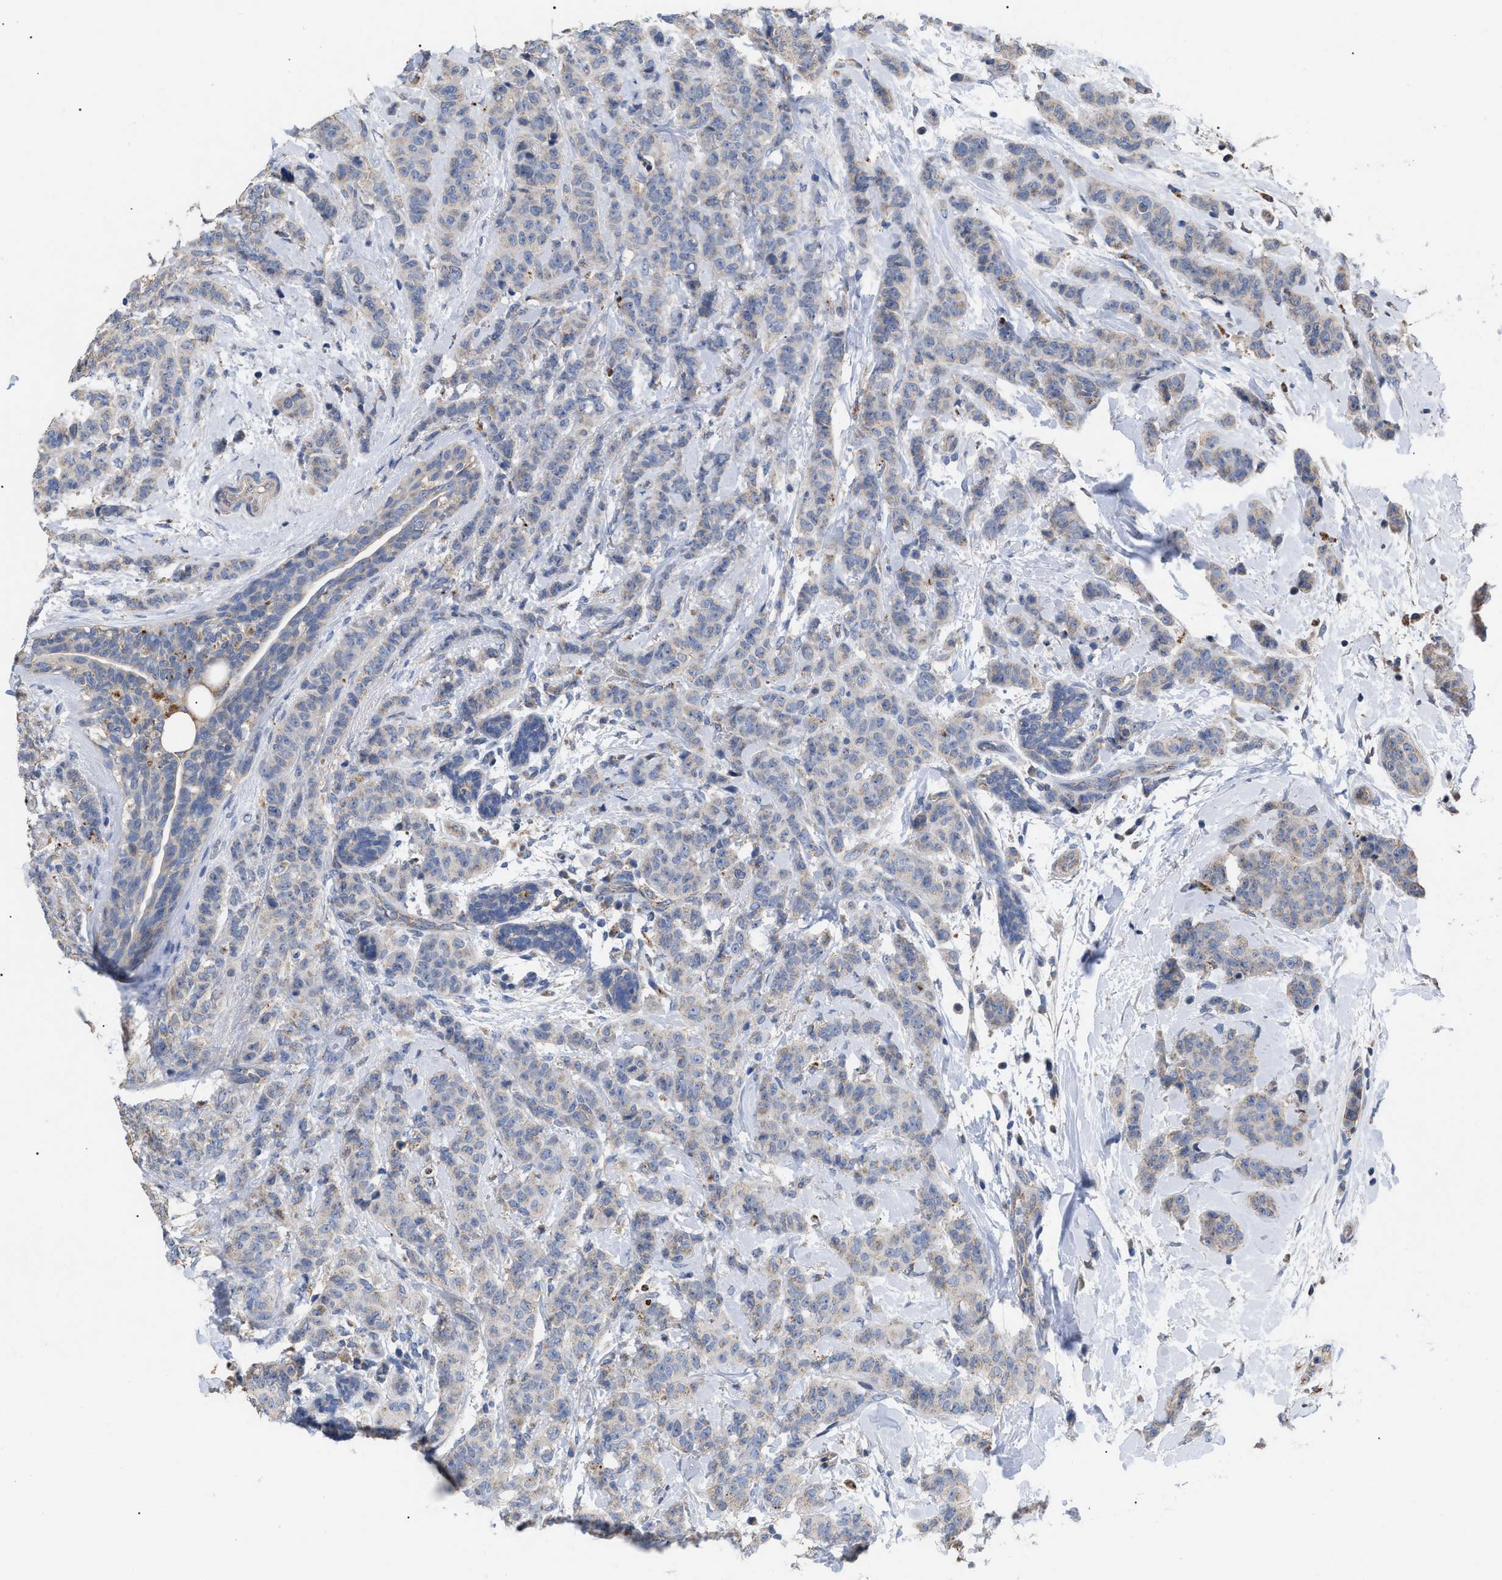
{"staining": {"intensity": "negative", "quantity": "none", "location": "none"}, "tissue": "breast cancer", "cell_type": "Tumor cells", "image_type": "cancer", "snomed": [{"axis": "morphology", "description": "Normal tissue, NOS"}, {"axis": "morphology", "description": "Duct carcinoma"}, {"axis": "topography", "description": "Breast"}], "caption": "The micrograph exhibits no significant positivity in tumor cells of breast invasive ductal carcinoma. Nuclei are stained in blue.", "gene": "FAM171A2", "patient": {"sex": "female", "age": 40}}